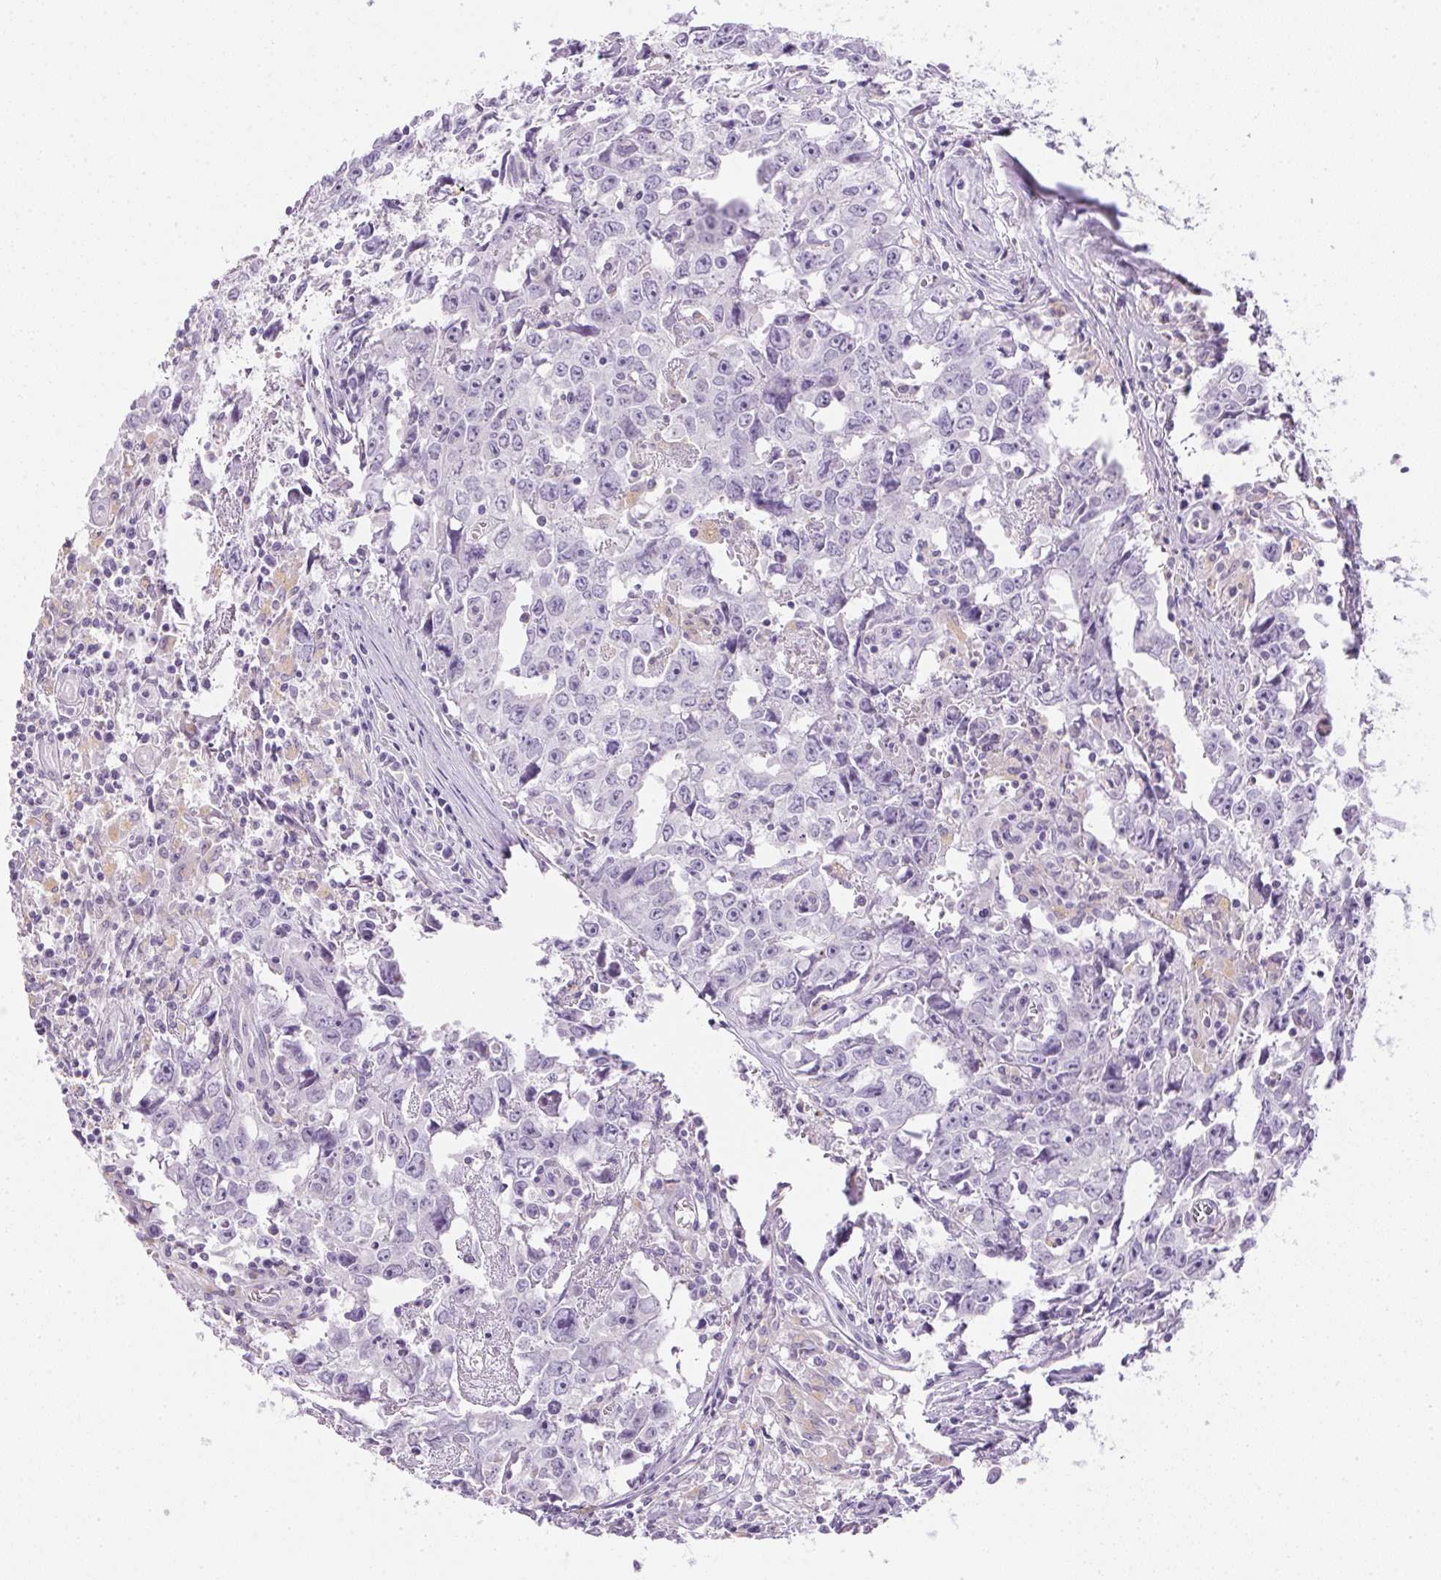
{"staining": {"intensity": "negative", "quantity": "none", "location": "none"}, "tissue": "testis cancer", "cell_type": "Tumor cells", "image_type": "cancer", "snomed": [{"axis": "morphology", "description": "Carcinoma, Embryonal, NOS"}, {"axis": "topography", "description": "Testis"}], "caption": "Tumor cells show no significant expression in embryonal carcinoma (testis).", "gene": "ATP6V1G3", "patient": {"sex": "male", "age": 22}}